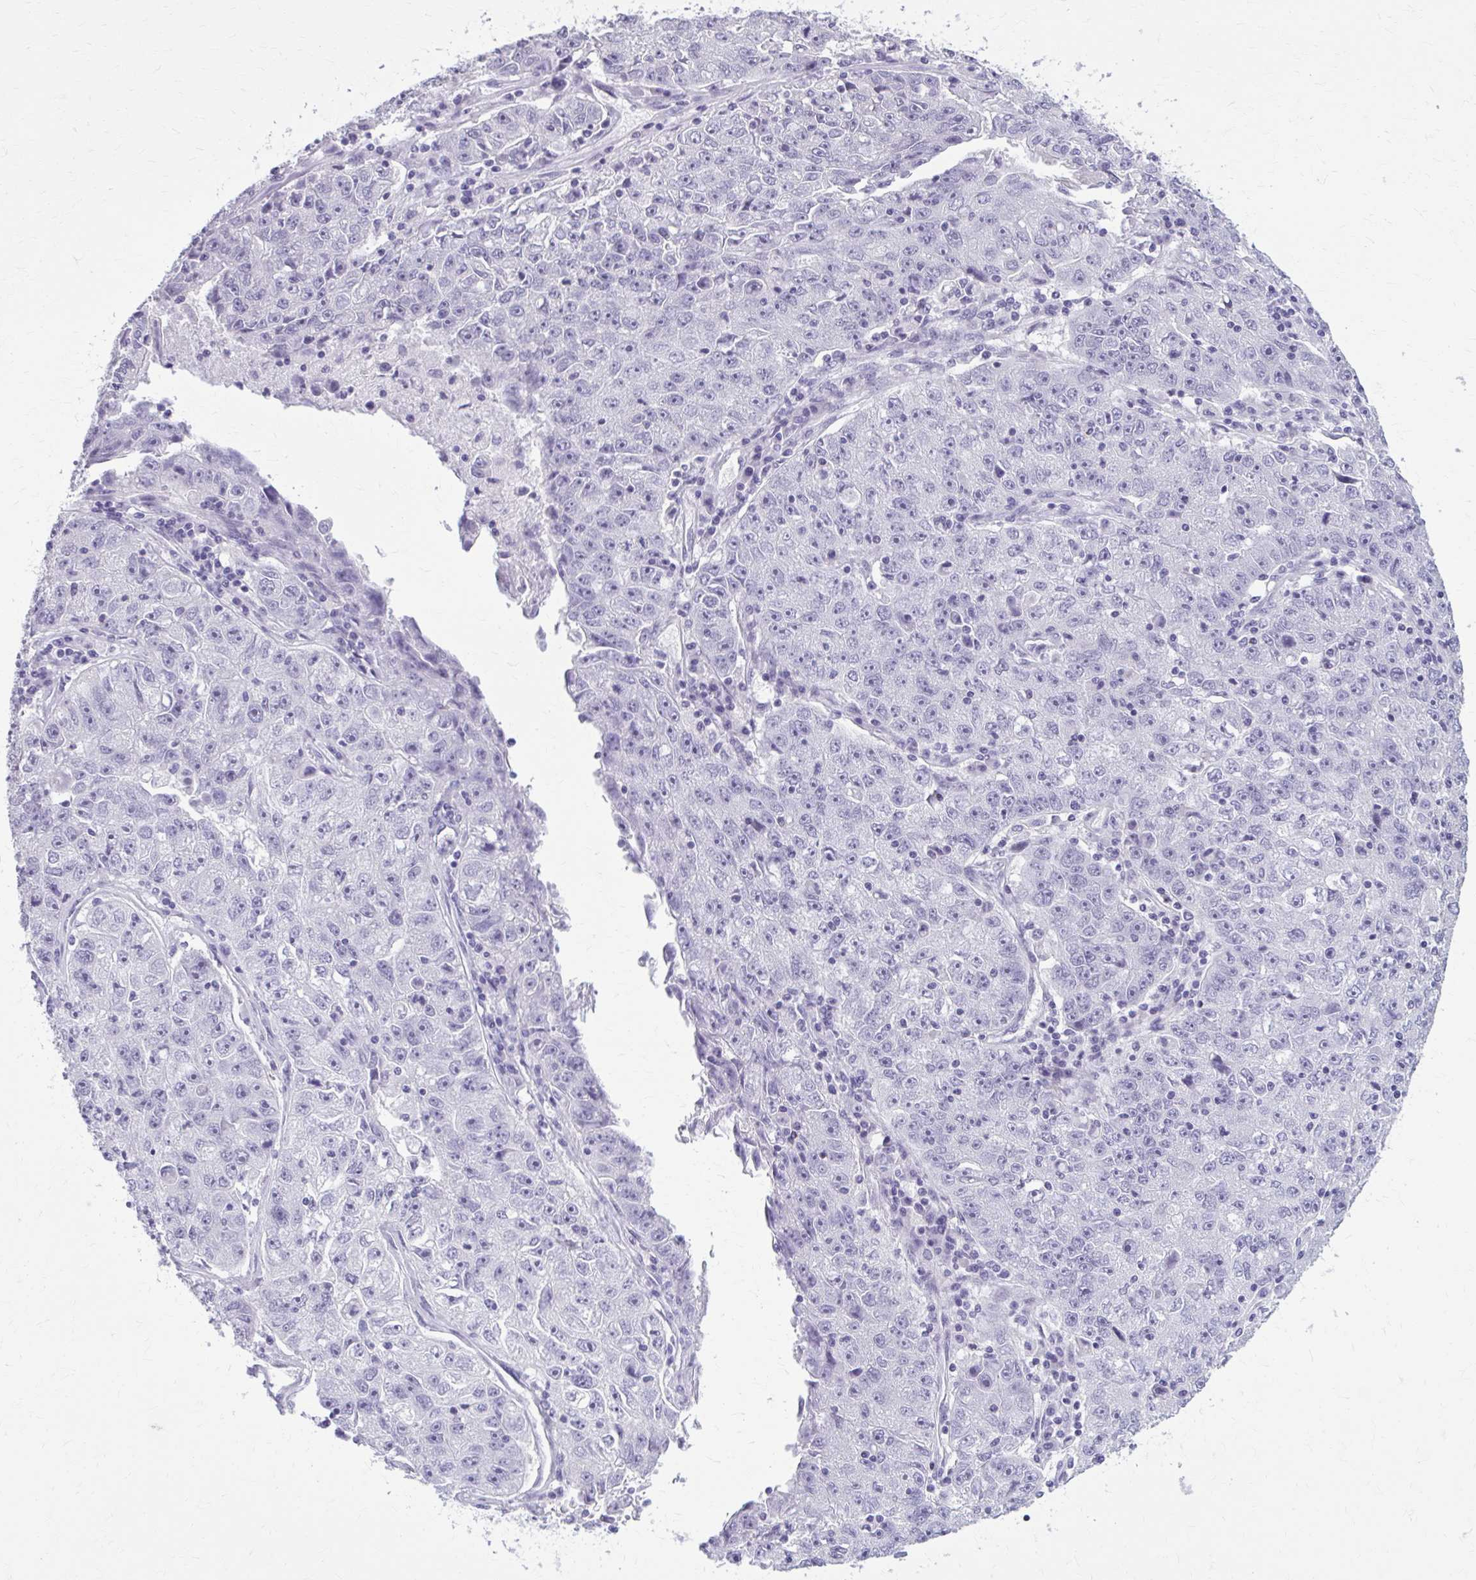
{"staining": {"intensity": "negative", "quantity": "none", "location": "none"}, "tissue": "lung cancer", "cell_type": "Tumor cells", "image_type": "cancer", "snomed": [{"axis": "morphology", "description": "Normal morphology"}, {"axis": "morphology", "description": "Adenocarcinoma, NOS"}, {"axis": "topography", "description": "Lymph node"}, {"axis": "topography", "description": "Lung"}], "caption": "This is an IHC micrograph of adenocarcinoma (lung). There is no staining in tumor cells.", "gene": "OR4B1", "patient": {"sex": "female", "age": 57}}